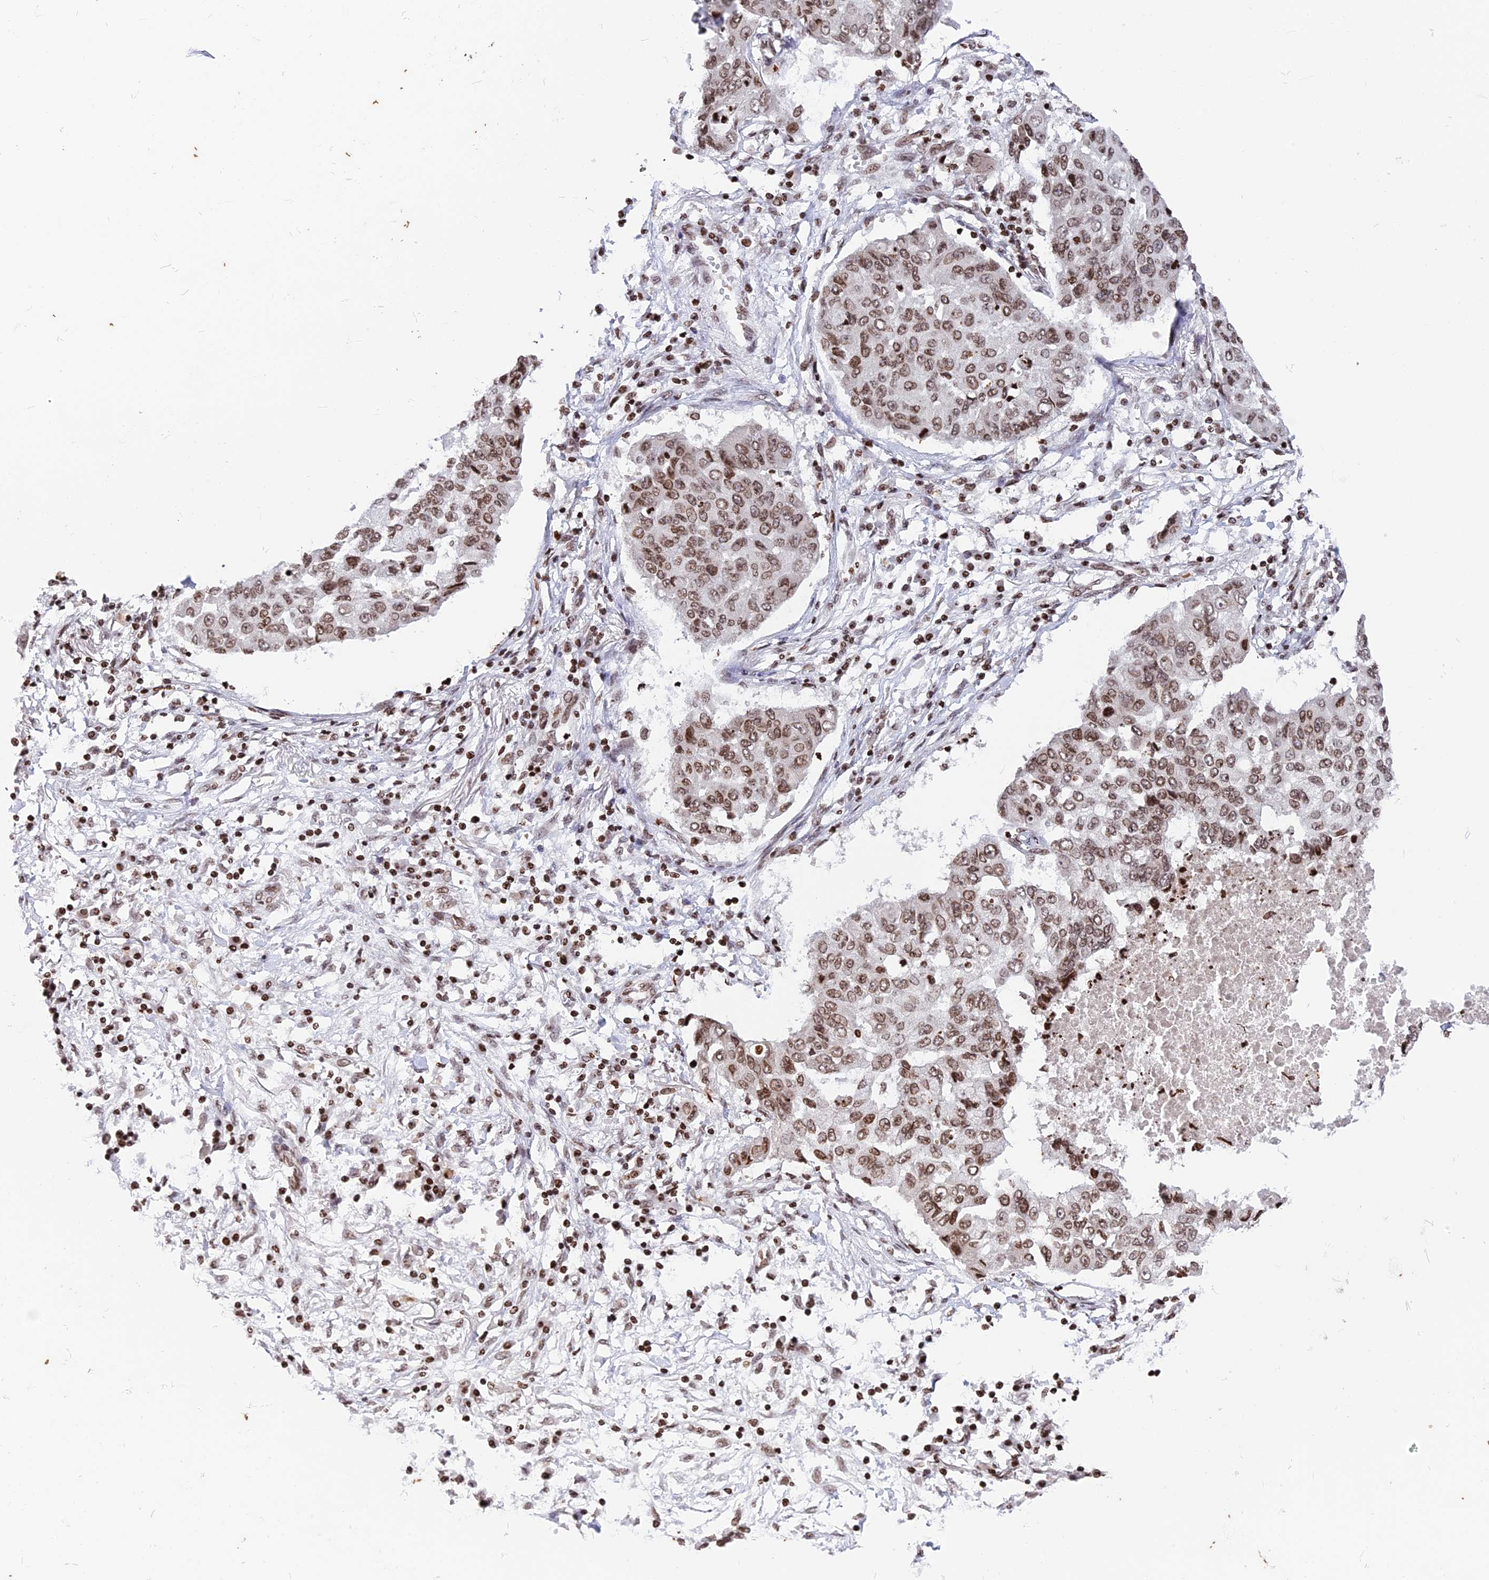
{"staining": {"intensity": "moderate", "quantity": ">75%", "location": "nuclear"}, "tissue": "lung cancer", "cell_type": "Tumor cells", "image_type": "cancer", "snomed": [{"axis": "morphology", "description": "Squamous cell carcinoma, NOS"}, {"axis": "topography", "description": "Lung"}], "caption": "Immunohistochemistry photomicrograph of human lung cancer stained for a protein (brown), which reveals medium levels of moderate nuclear expression in about >75% of tumor cells.", "gene": "TET2", "patient": {"sex": "male", "age": 74}}